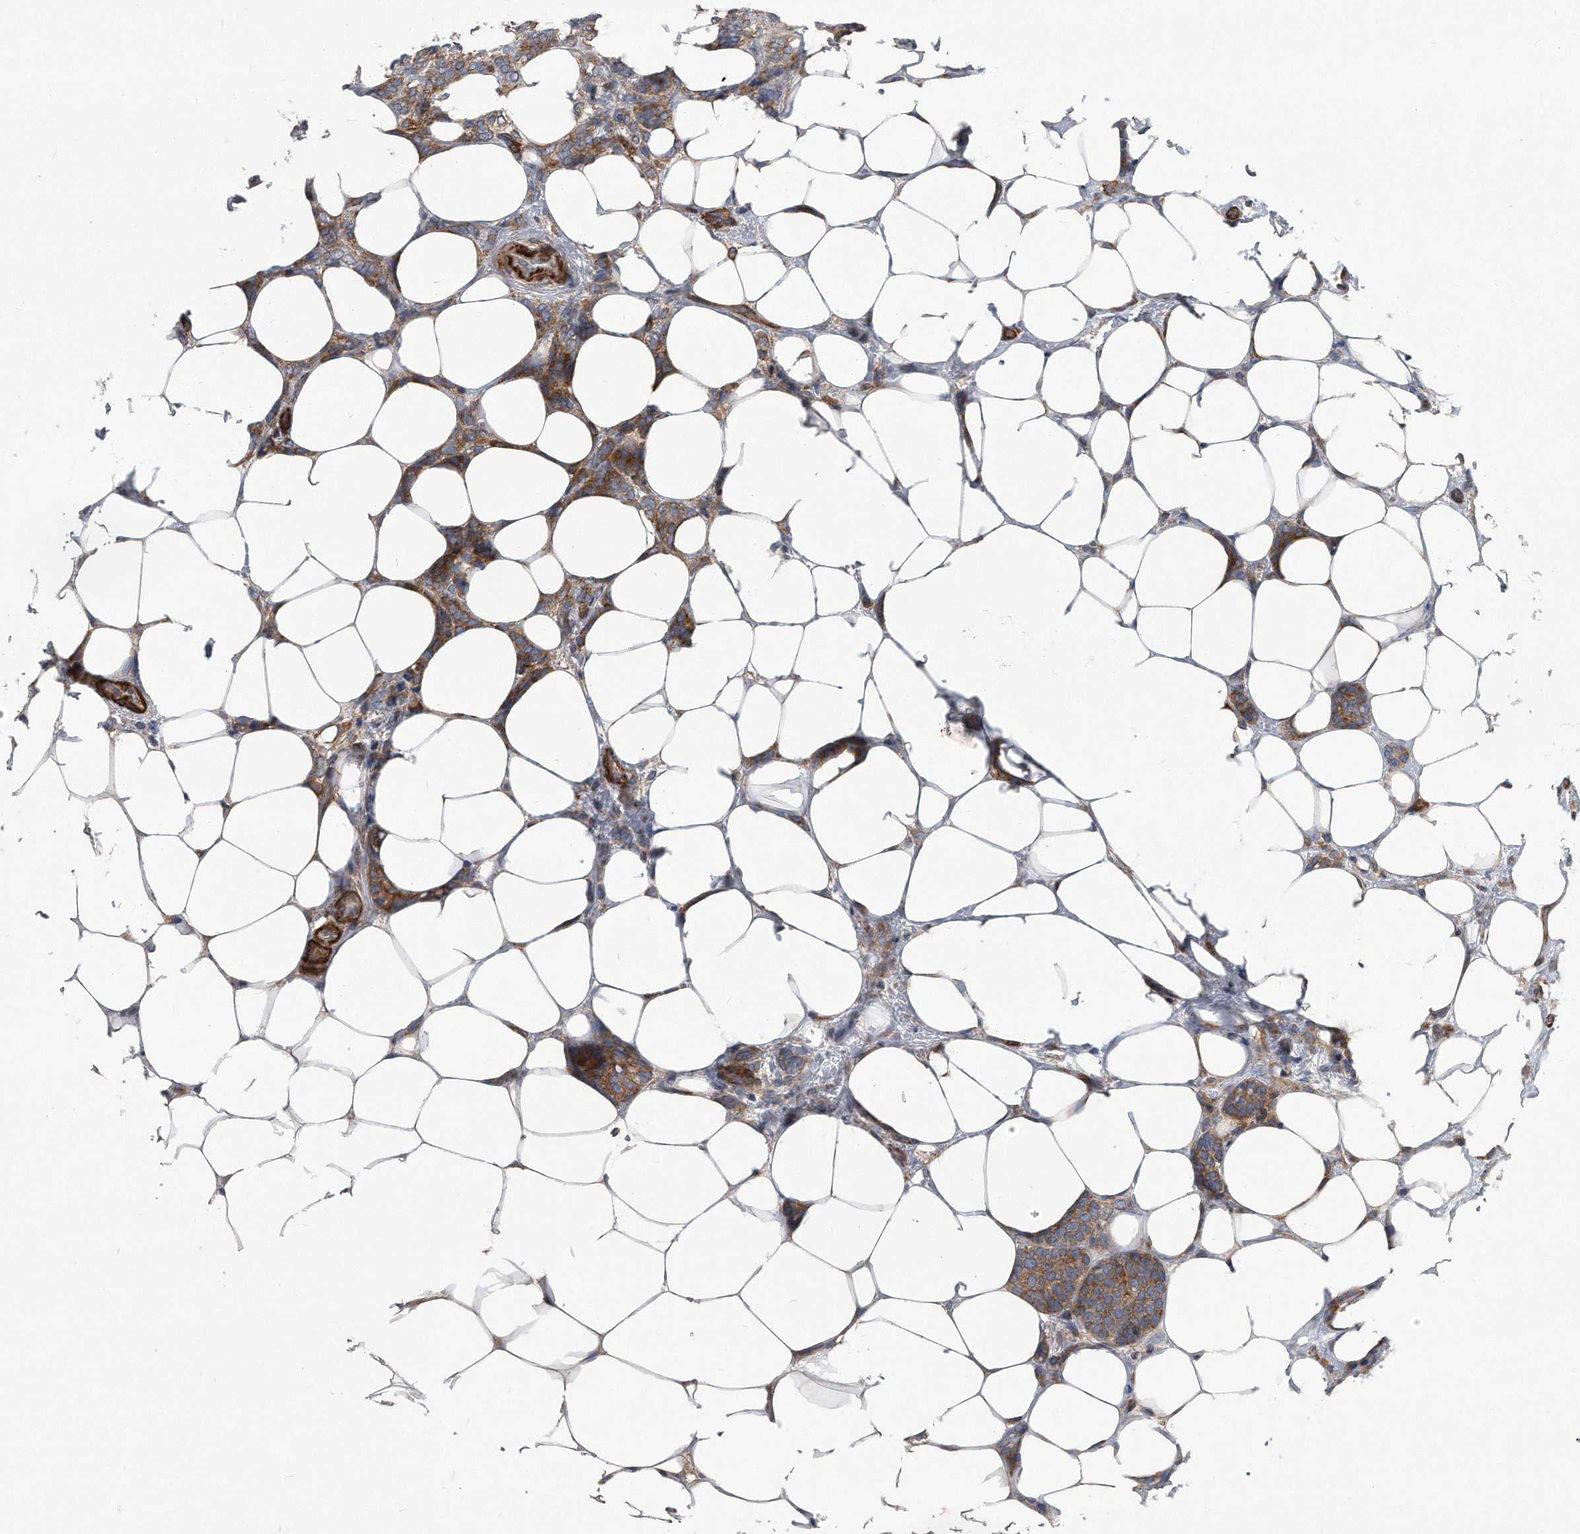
{"staining": {"intensity": "moderate", "quantity": ">75%", "location": "cytoplasmic/membranous"}, "tissue": "breast cancer", "cell_type": "Tumor cells", "image_type": "cancer", "snomed": [{"axis": "morphology", "description": "Lobular carcinoma"}, {"axis": "topography", "description": "Breast"}], "caption": "Immunohistochemical staining of human breast cancer (lobular carcinoma) reveals moderate cytoplasmic/membranous protein positivity in about >75% of tumor cells.", "gene": "EIF2B4", "patient": {"sex": "female", "age": 50}}